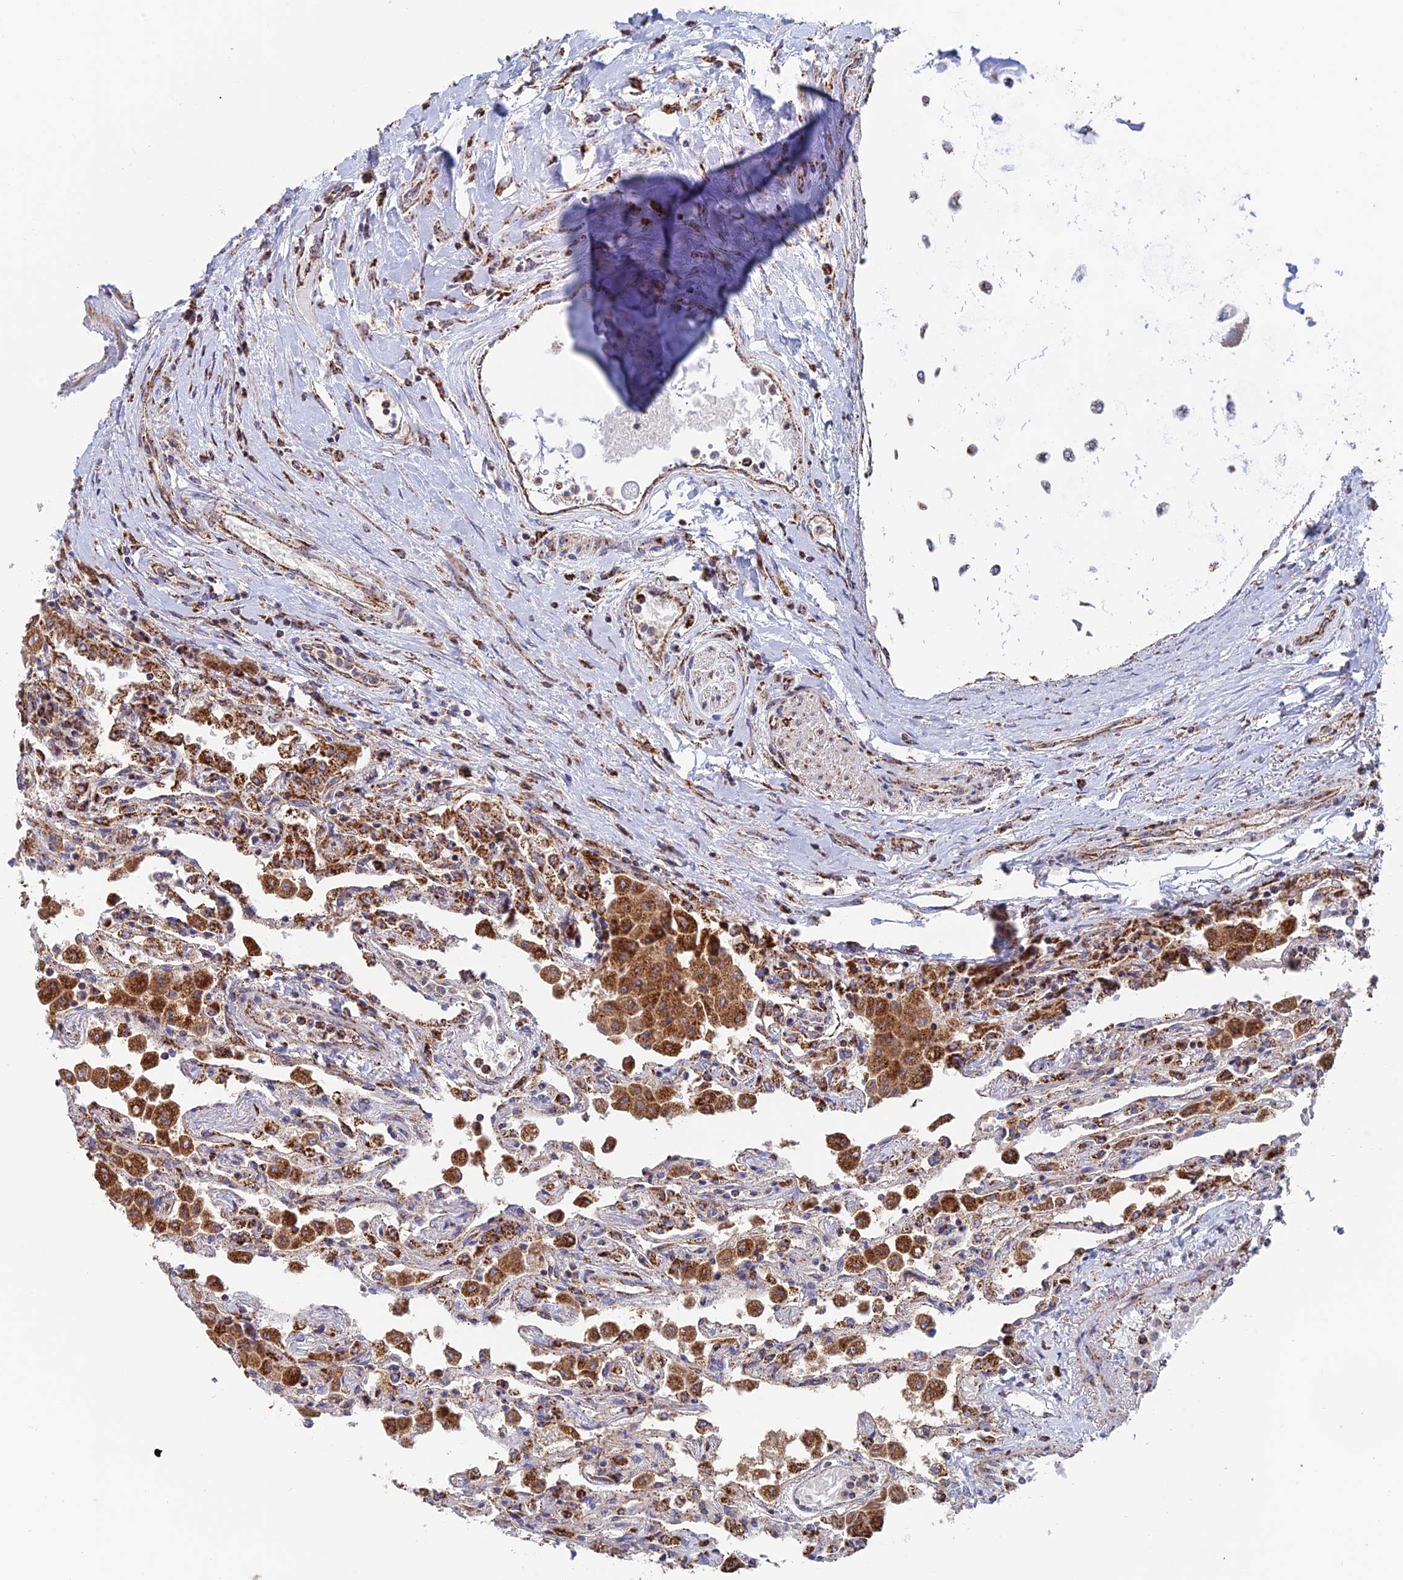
{"staining": {"intensity": "moderate", "quantity": "25%-75%", "location": "cytoplasmic/membranous"}, "tissue": "lung", "cell_type": "Alveolar cells", "image_type": "normal", "snomed": [{"axis": "morphology", "description": "Normal tissue, NOS"}, {"axis": "topography", "description": "Bronchus"}, {"axis": "topography", "description": "Lung"}], "caption": "Immunohistochemical staining of unremarkable human lung demonstrates moderate cytoplasmic/membranous protein positivity in about 25%-75% of alveolar cells.", "gene": "DTYMK", "patient": {"sex": "female", "age": 49}}